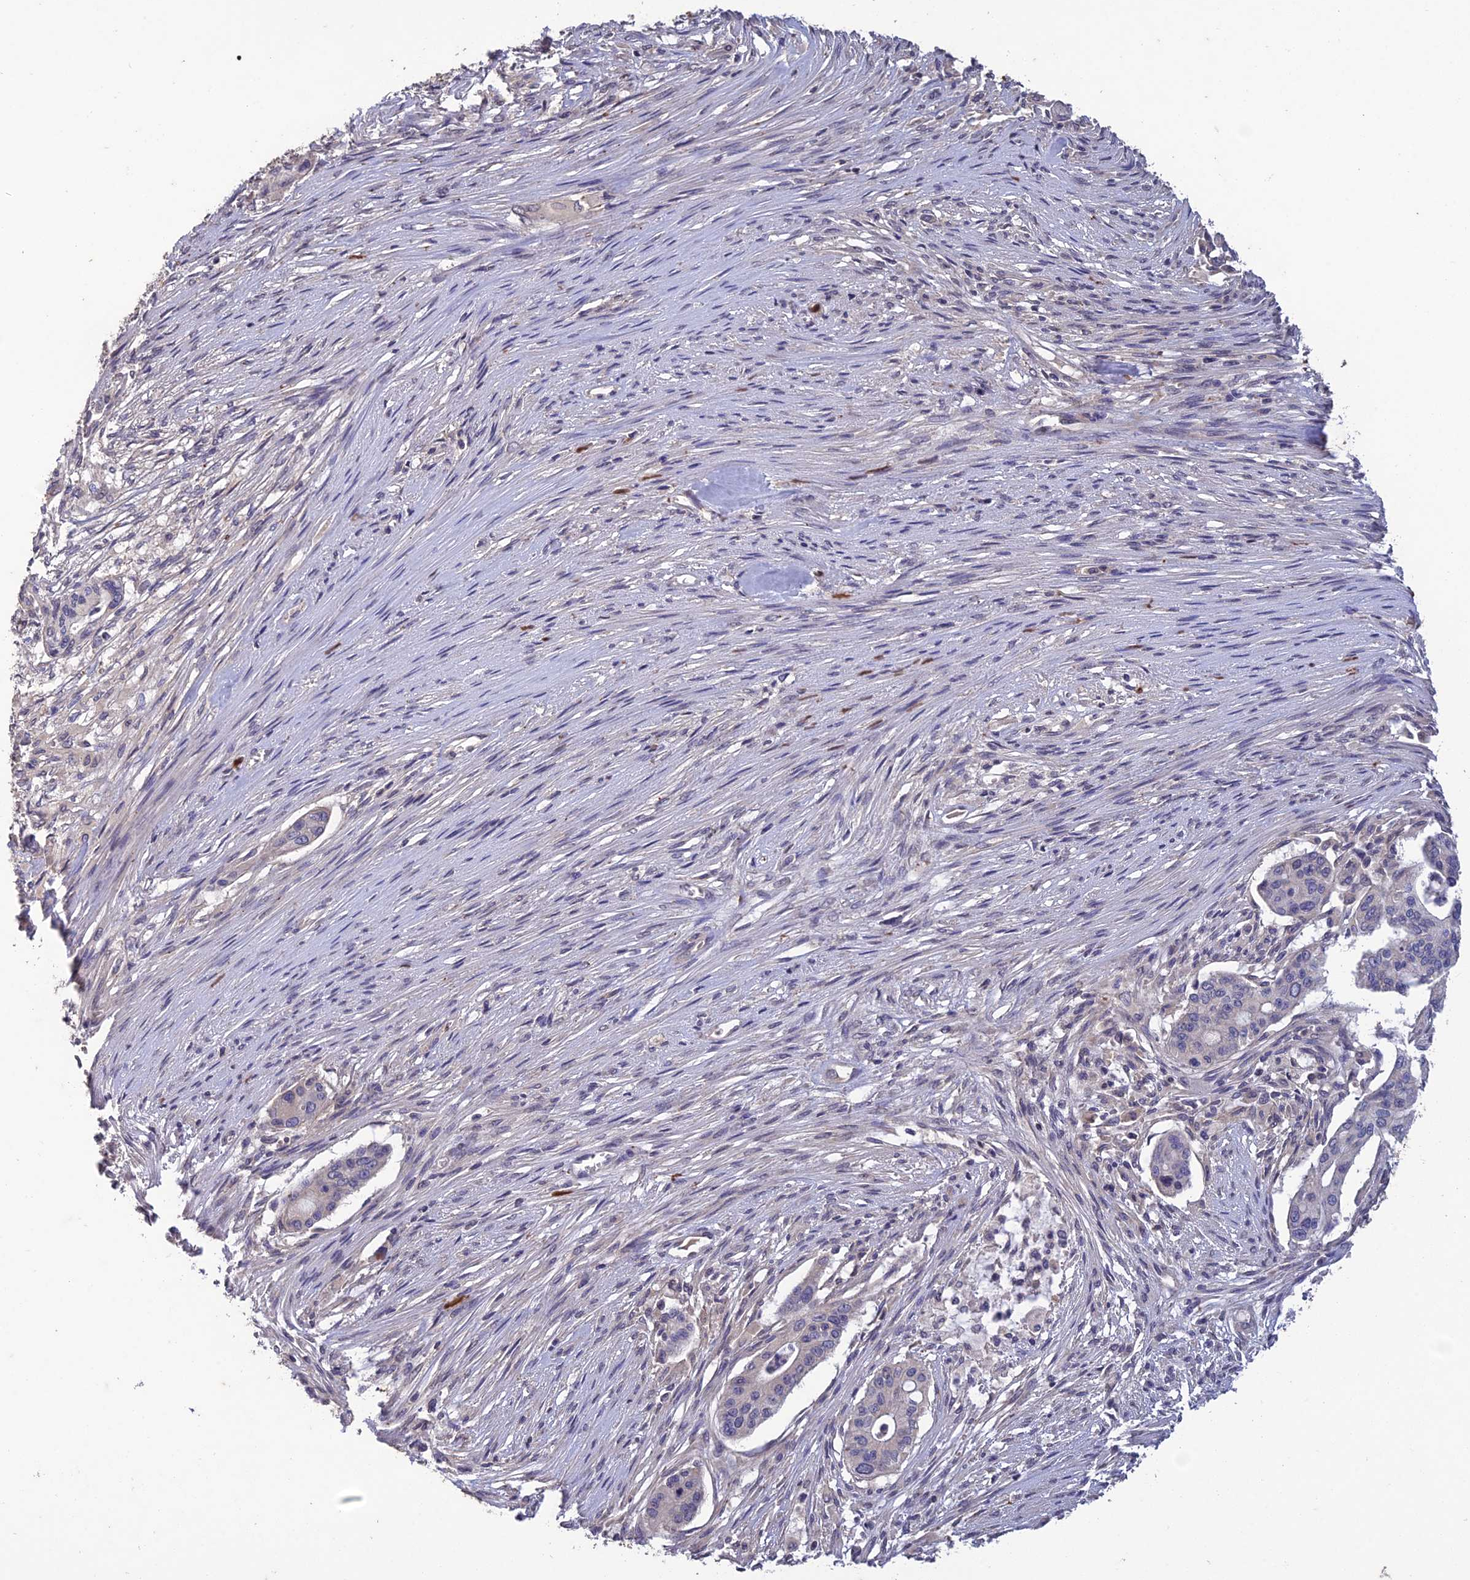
{"staining": {"intensity": "negative", "quantity": "none", "location": "none"}, "tissue": "pancreatic cancer", "cell_type": "Tumor cells", "image_type": "cancer", "snomed": [{"axis": "morphology", "description": "Adenocarcinoma, NOS"}, {"axis": "topography", "description": "Pancreas"}], "caption": "DAB immunohistochemical staining of human adenocarcinoma (pancreatic) exhibits no significant positivity in tumor cells.", "gene": "SLC39A13", "patient": {"sex": "male", "age": 46}}